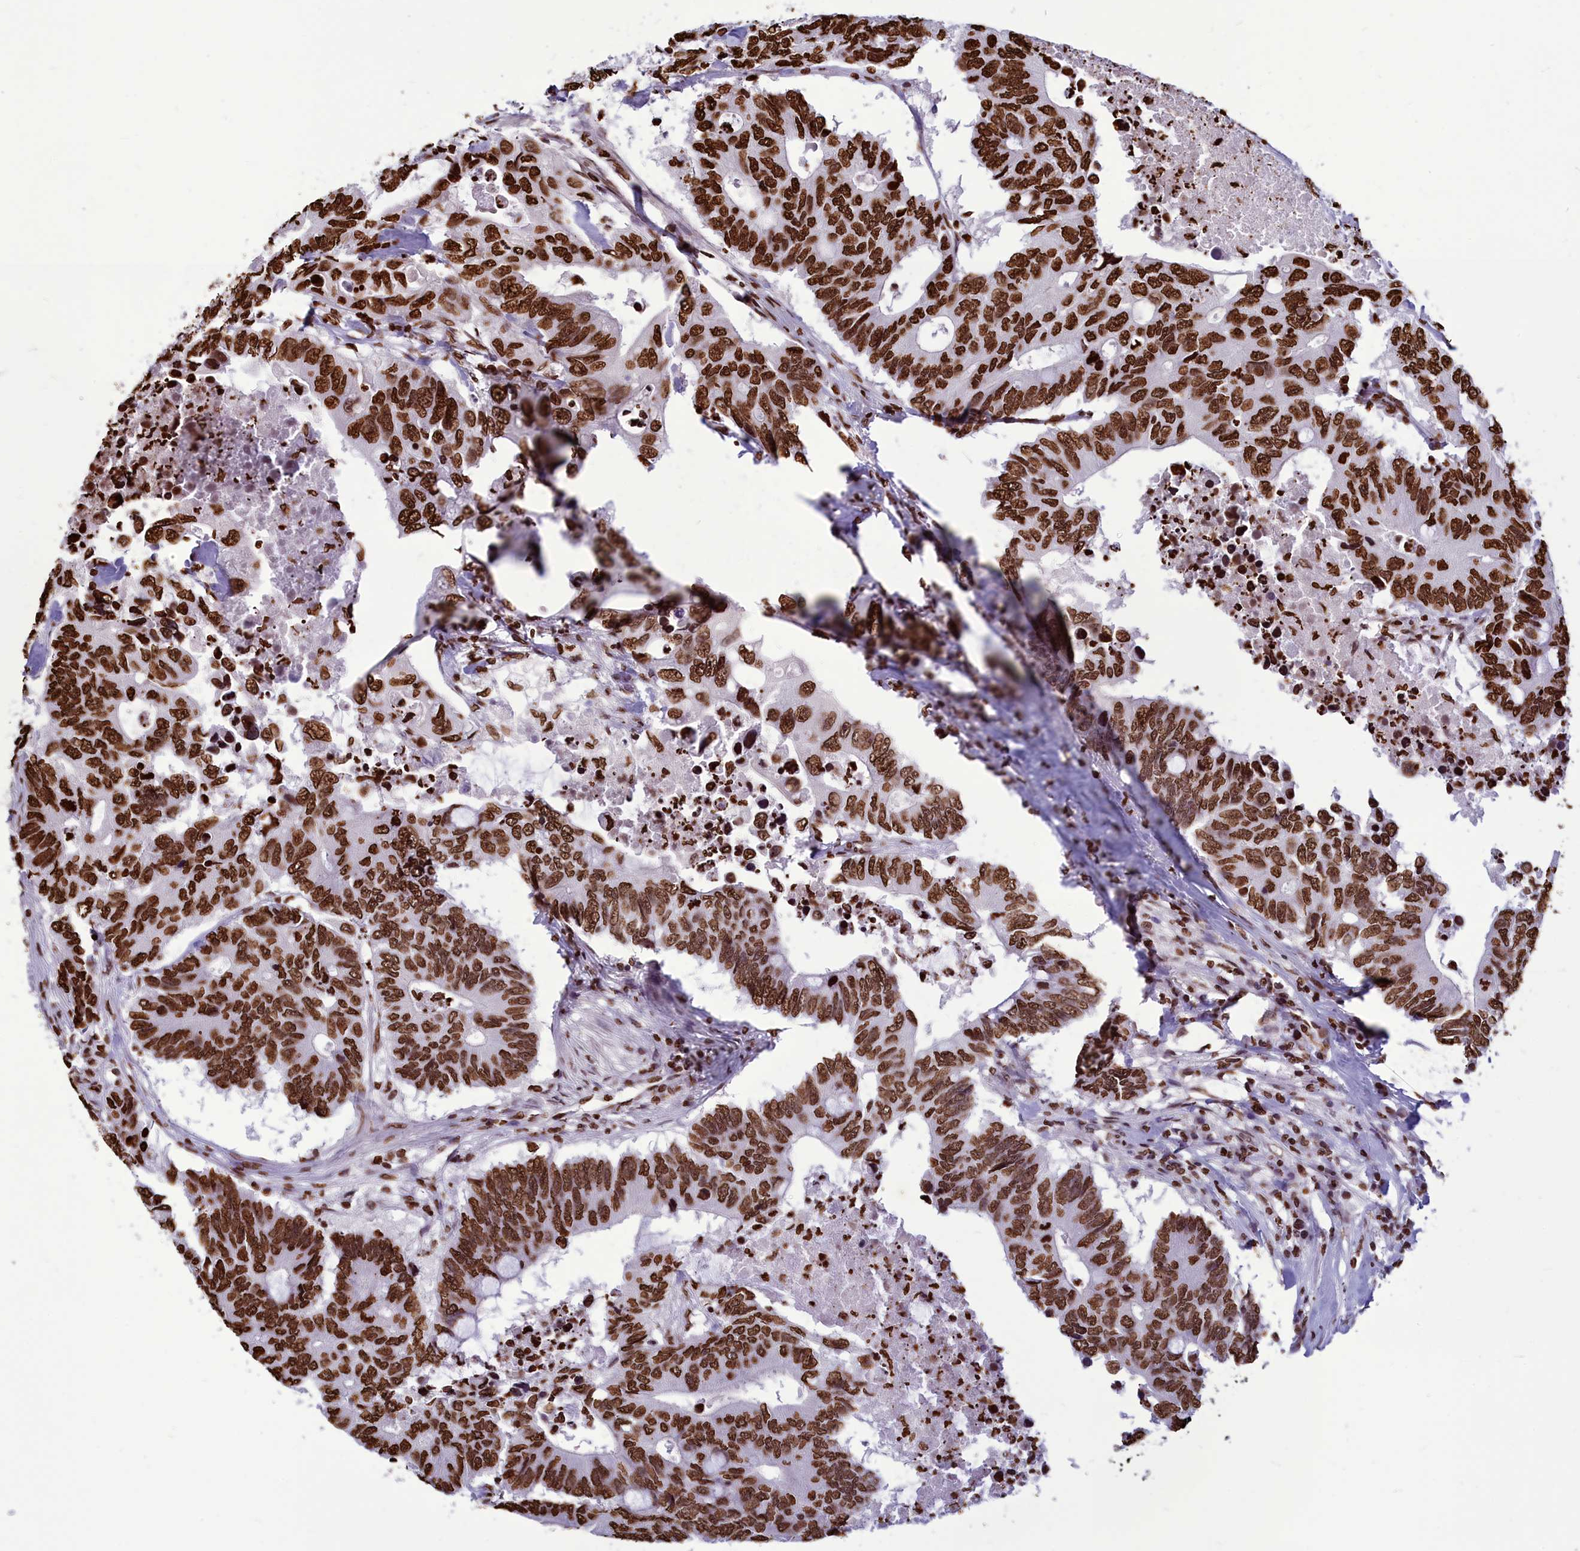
{"staining": {"intensity": "strong", "quantity": ">75%", "location": "nuclear"}, "tissue": "colorectal cancer", "cell_type": "Tumor cells", "image_type": "cancer", "snomed": [{"axis": "morphology", "description": "Adenocarcinoma, NOS"}, {"axis": "topography", "description": "Colon"}], "caption": "There is high levels of strong nuclear expression in tumor cells of colorectal cancer (adenocarcinoma), as demonstrated by immunohistochemical staining (brown color).", "gene": "AKAP17A", "patient": {"sex": "male", "age": 71}}